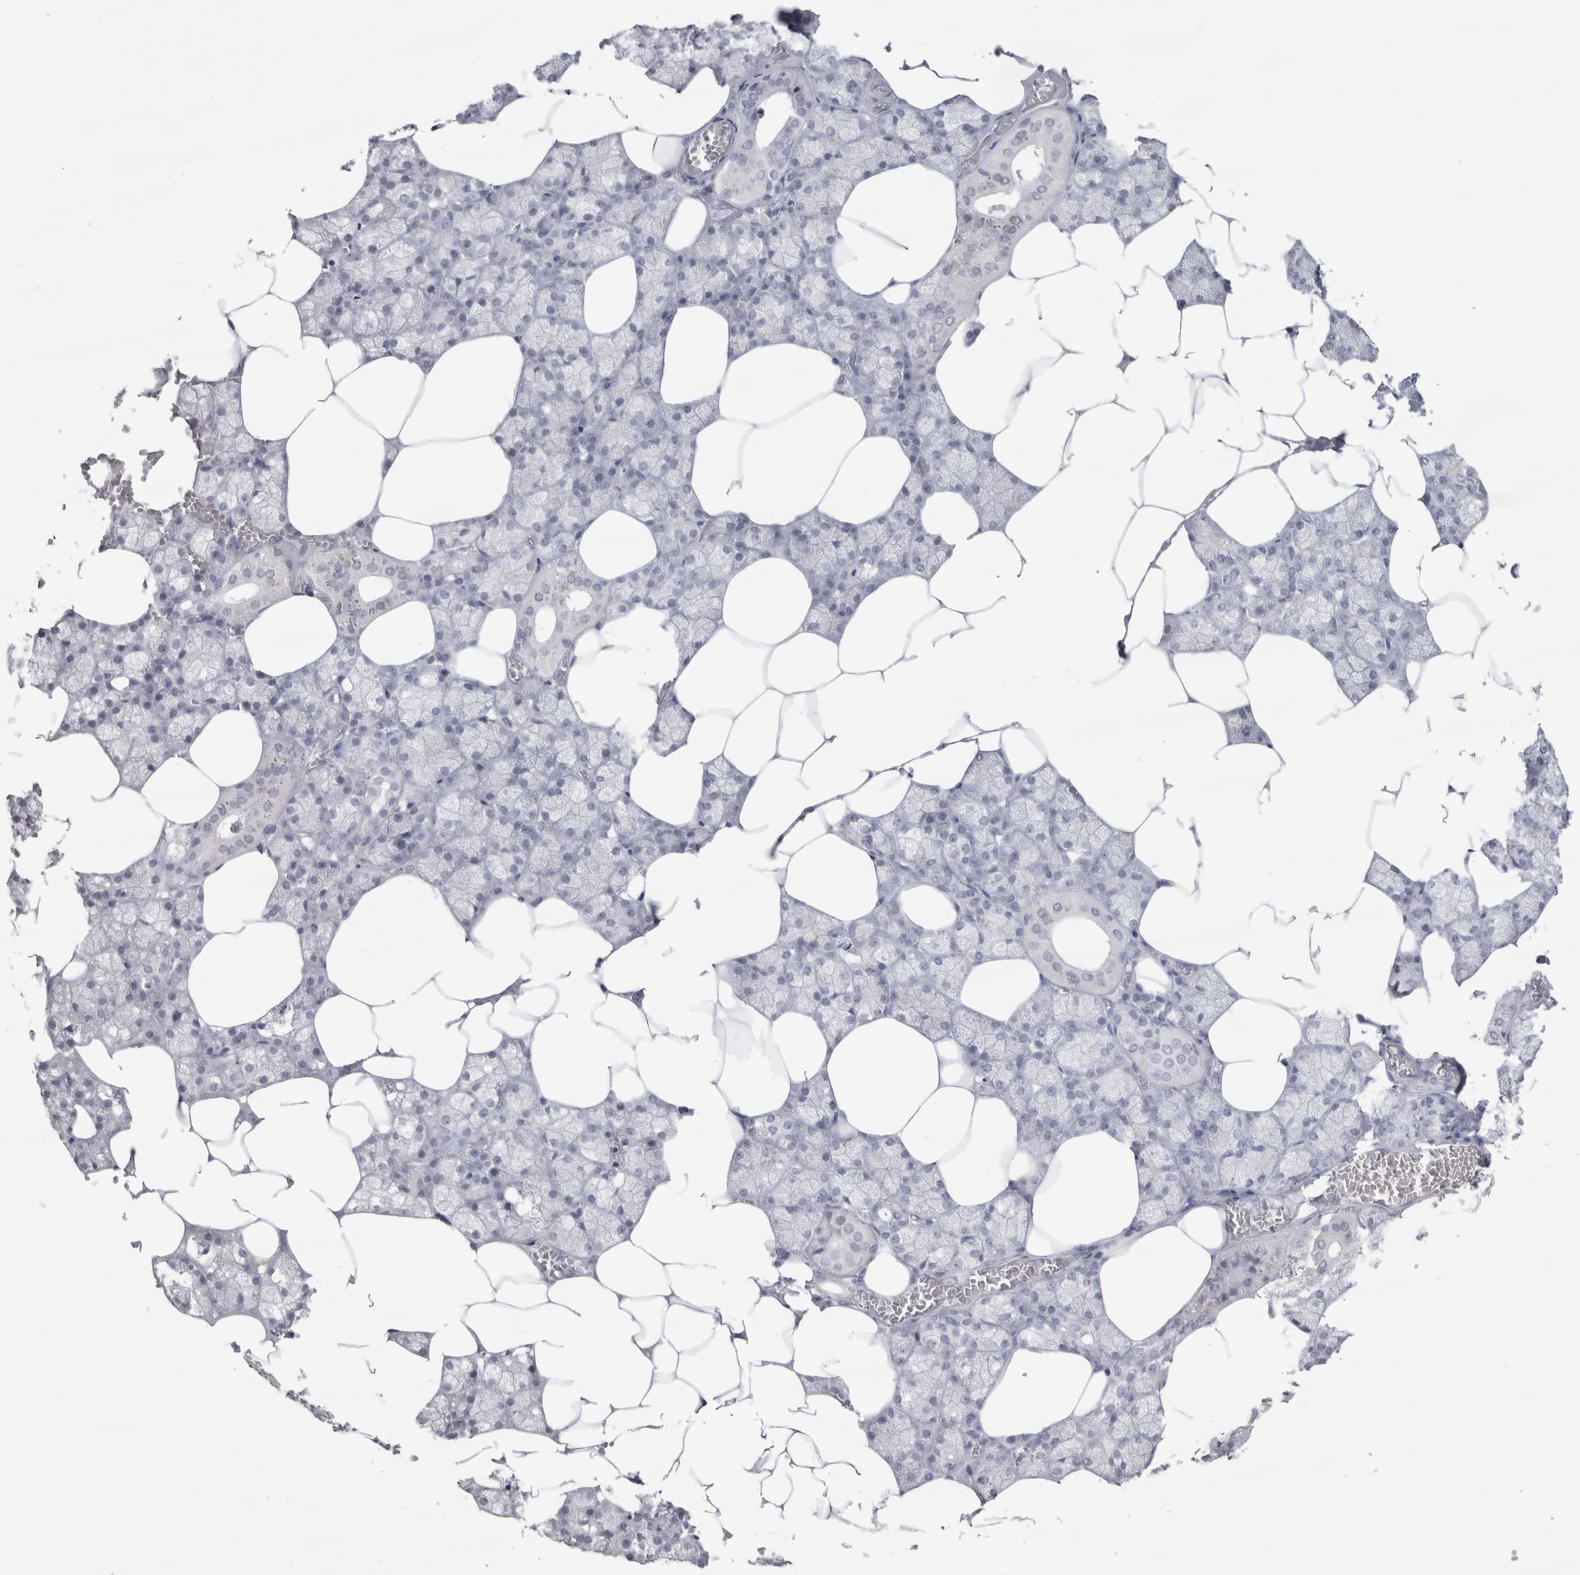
{"staining": {"intensity": "negative", "quantity": "none", "location": "none"}, "tissue": "salivary gland", "cell_type": "Glandular cells", "image_type": "normal", "snomed": [{"axis": "morphology", "description": "Normal tissue, NOS"}, {"axis": "topography", "description": "Salivary gland"}], "caption": "DAB immunohistochemical staining of benign human salivary gland displays no significant staining in glandular cells.", "gene": "CDH17", "patient": {"sex": "male", "age": 62}}